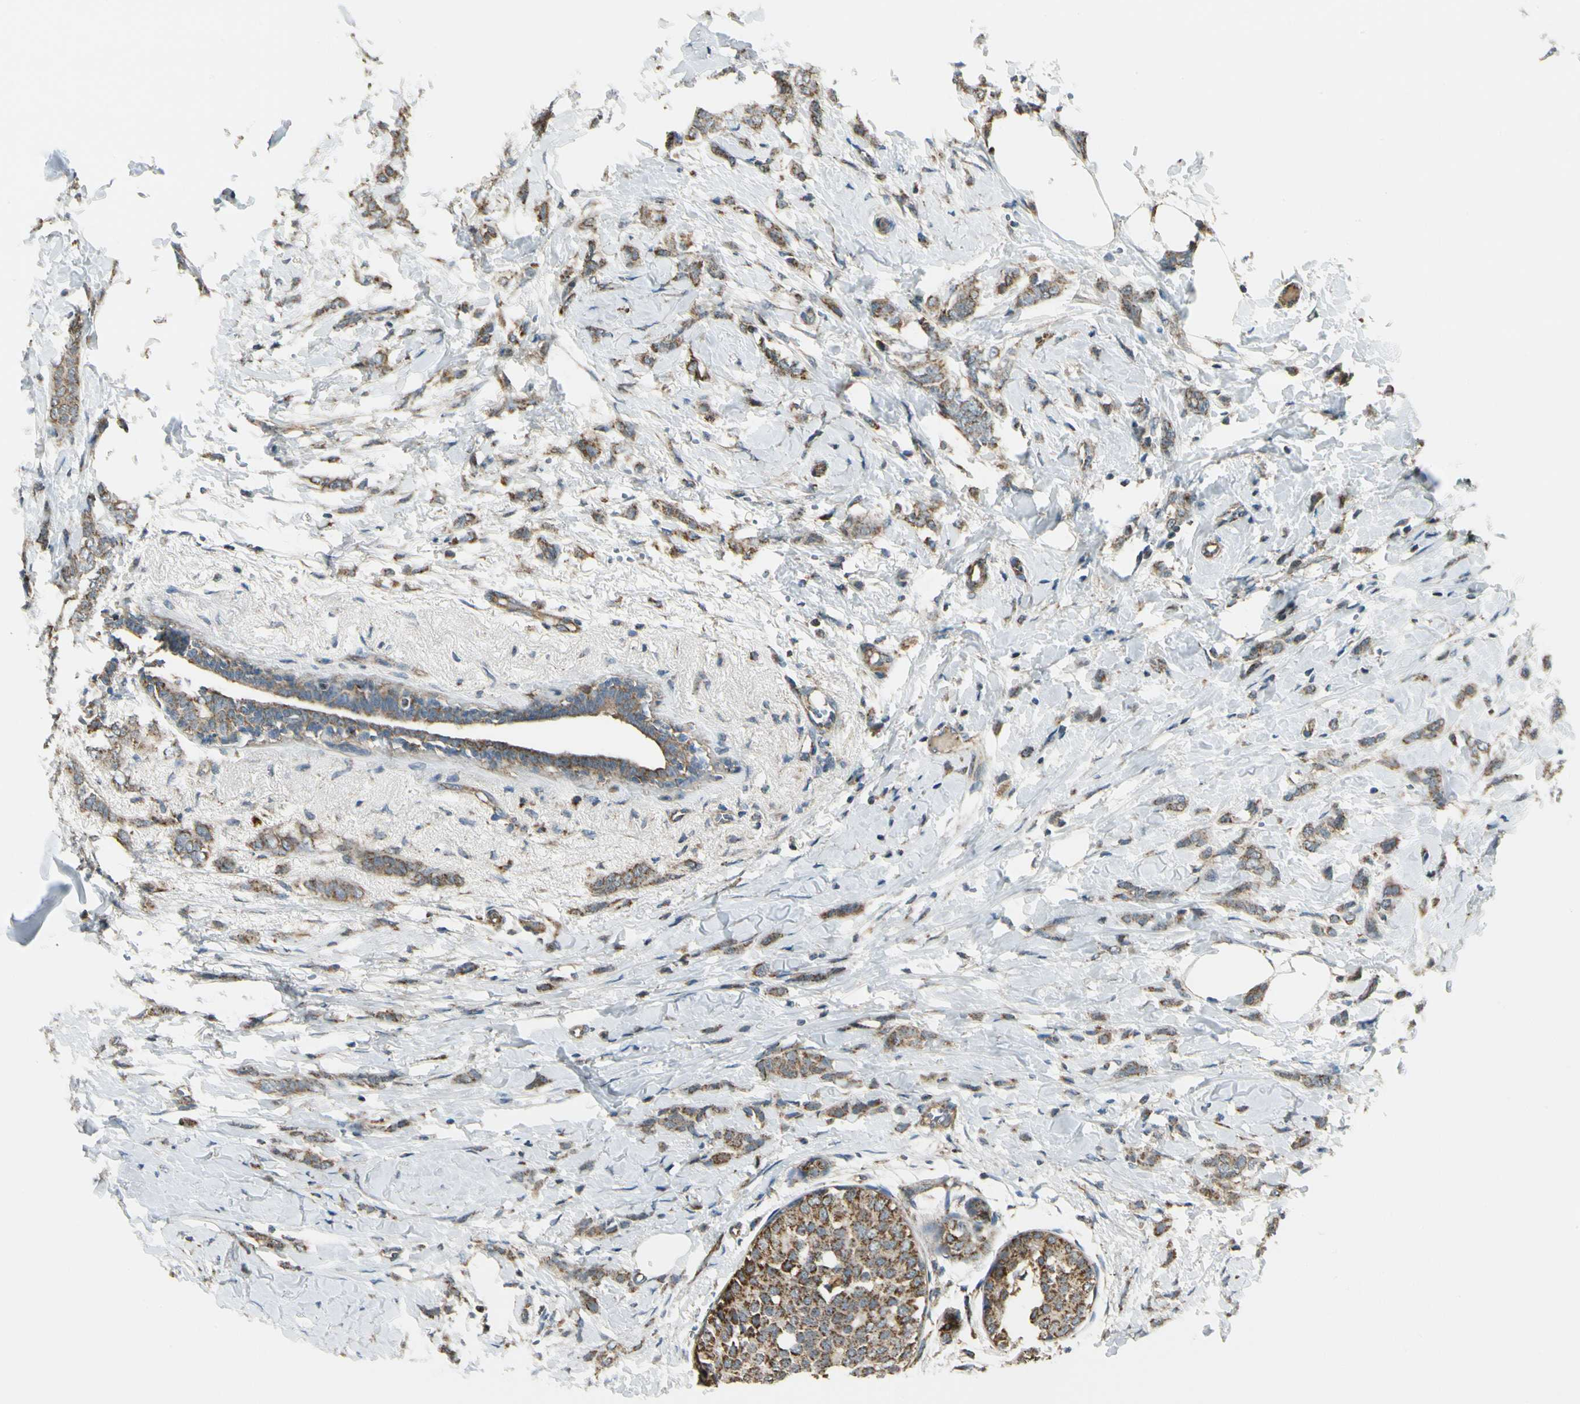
{"staining": {"intensity": "moderate", "quantity": ">75%", "location": "cytoplasmic/membranous"}, "tissue": "breast cancer", "cell_type": "Tumor cells", "image_type": "cancer", "snomed": [{"axis": "morphology", "description": "Lobular carcinoma, in situ"}, {"axis": "morphology", "description": "Lobular carcinoma"}, {"axis": "topography", "description": "Breast"}], "caption": "Breast cancer (lobular carcinoma in situ) was stained to show a protein in brown. There is medium levels of moderate cytoplasmic/membranous staining in approximately >75% of tumor cells.", "gene": "EPHB3", "patient": {"sex": "female", "age": 41}}